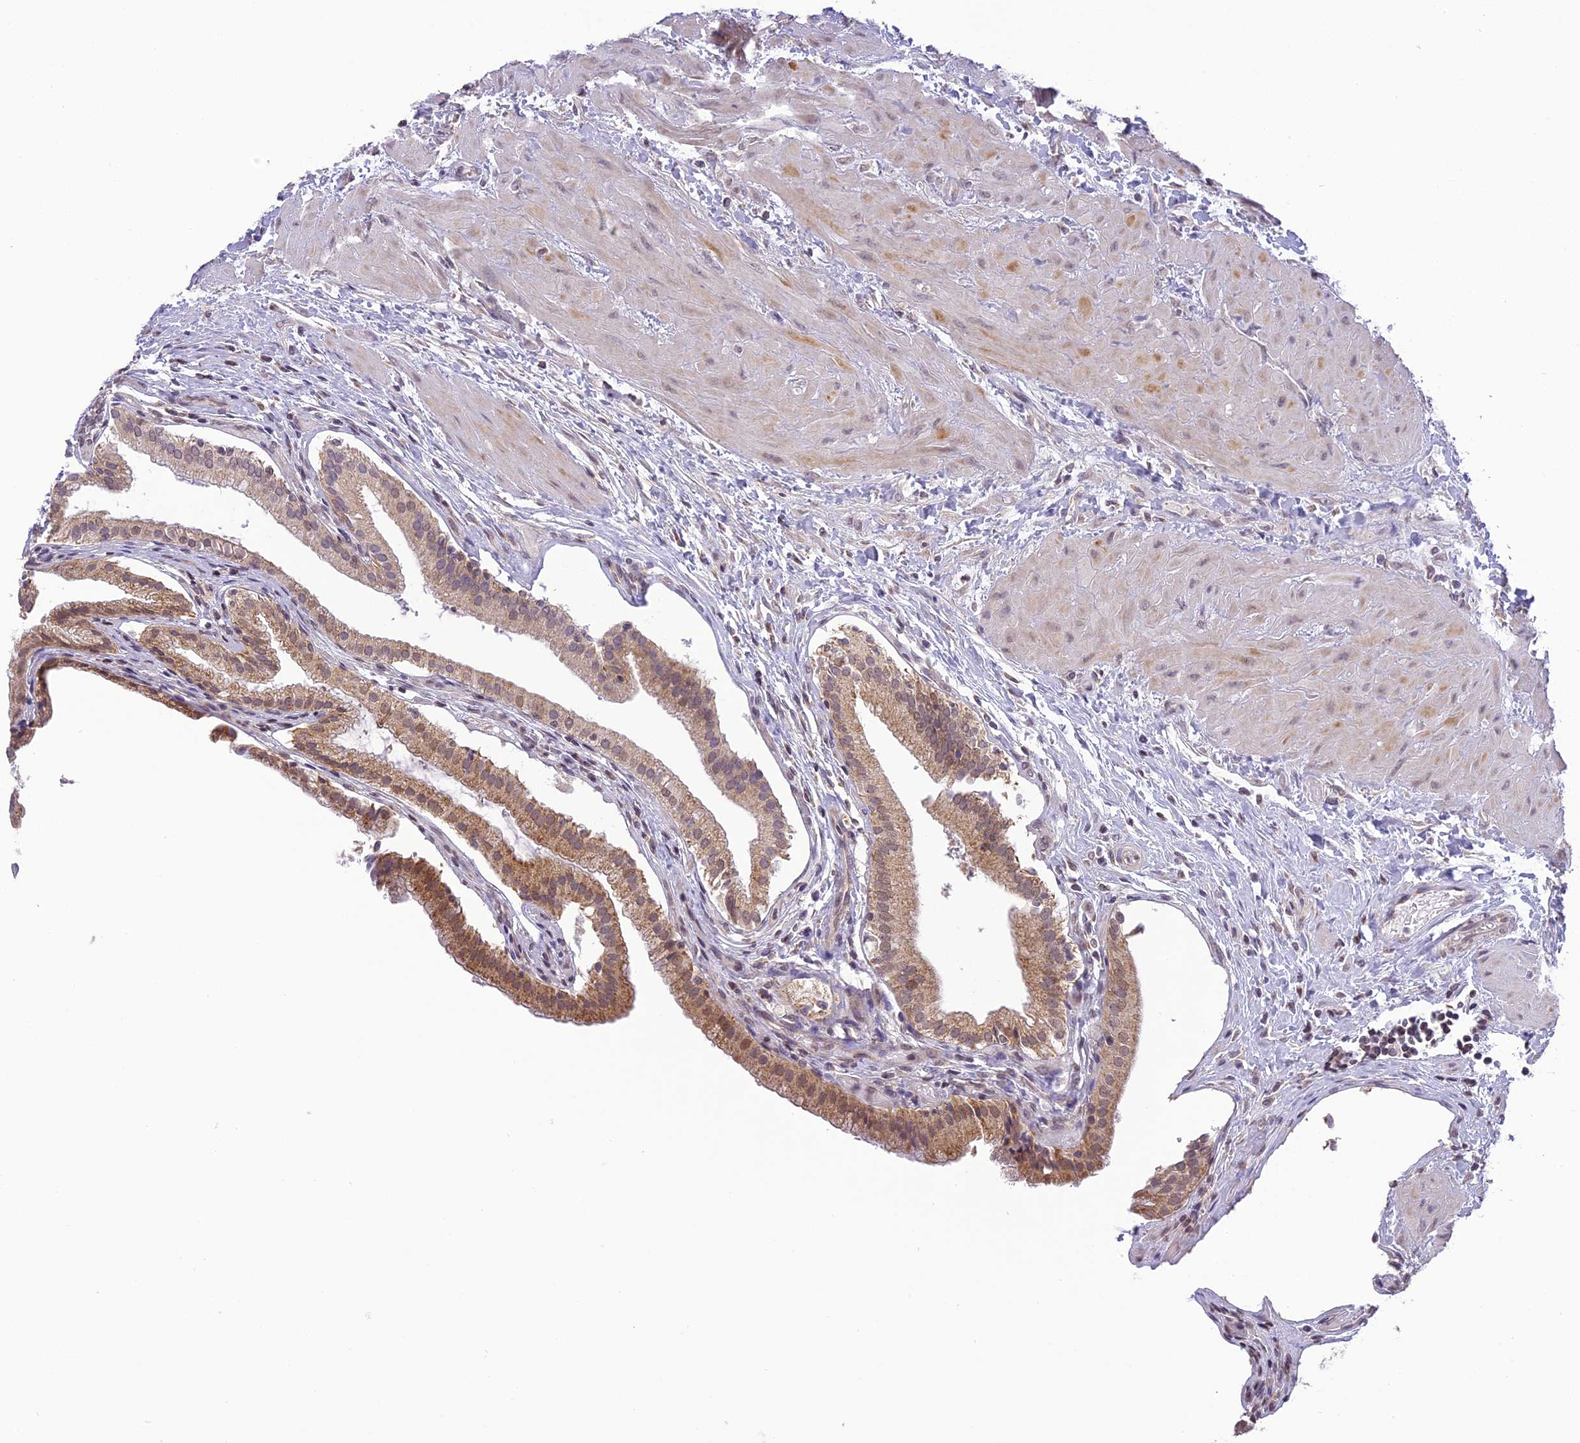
{"staining": {"intensity": "moderate", "quantity": ">75%", "location": "cytoplasmic/membranous"}, "tissue": "gallbladder", "cell_type": "Glandular cells", "image_type": "normal", "snomed": [{"axis": "morphology", "description": "Normal tissue, NOS"}, {"axis": "topography", "description": "Gallbladder"}], "caption": "Gallbladder stained with immunohistochemistry (IHC) shows moderate cytoplasmic/membranous expression in approximately >75% of glandular cells.", "gene": "ERG28", "patient": {"sex": "male", "age": 24}}